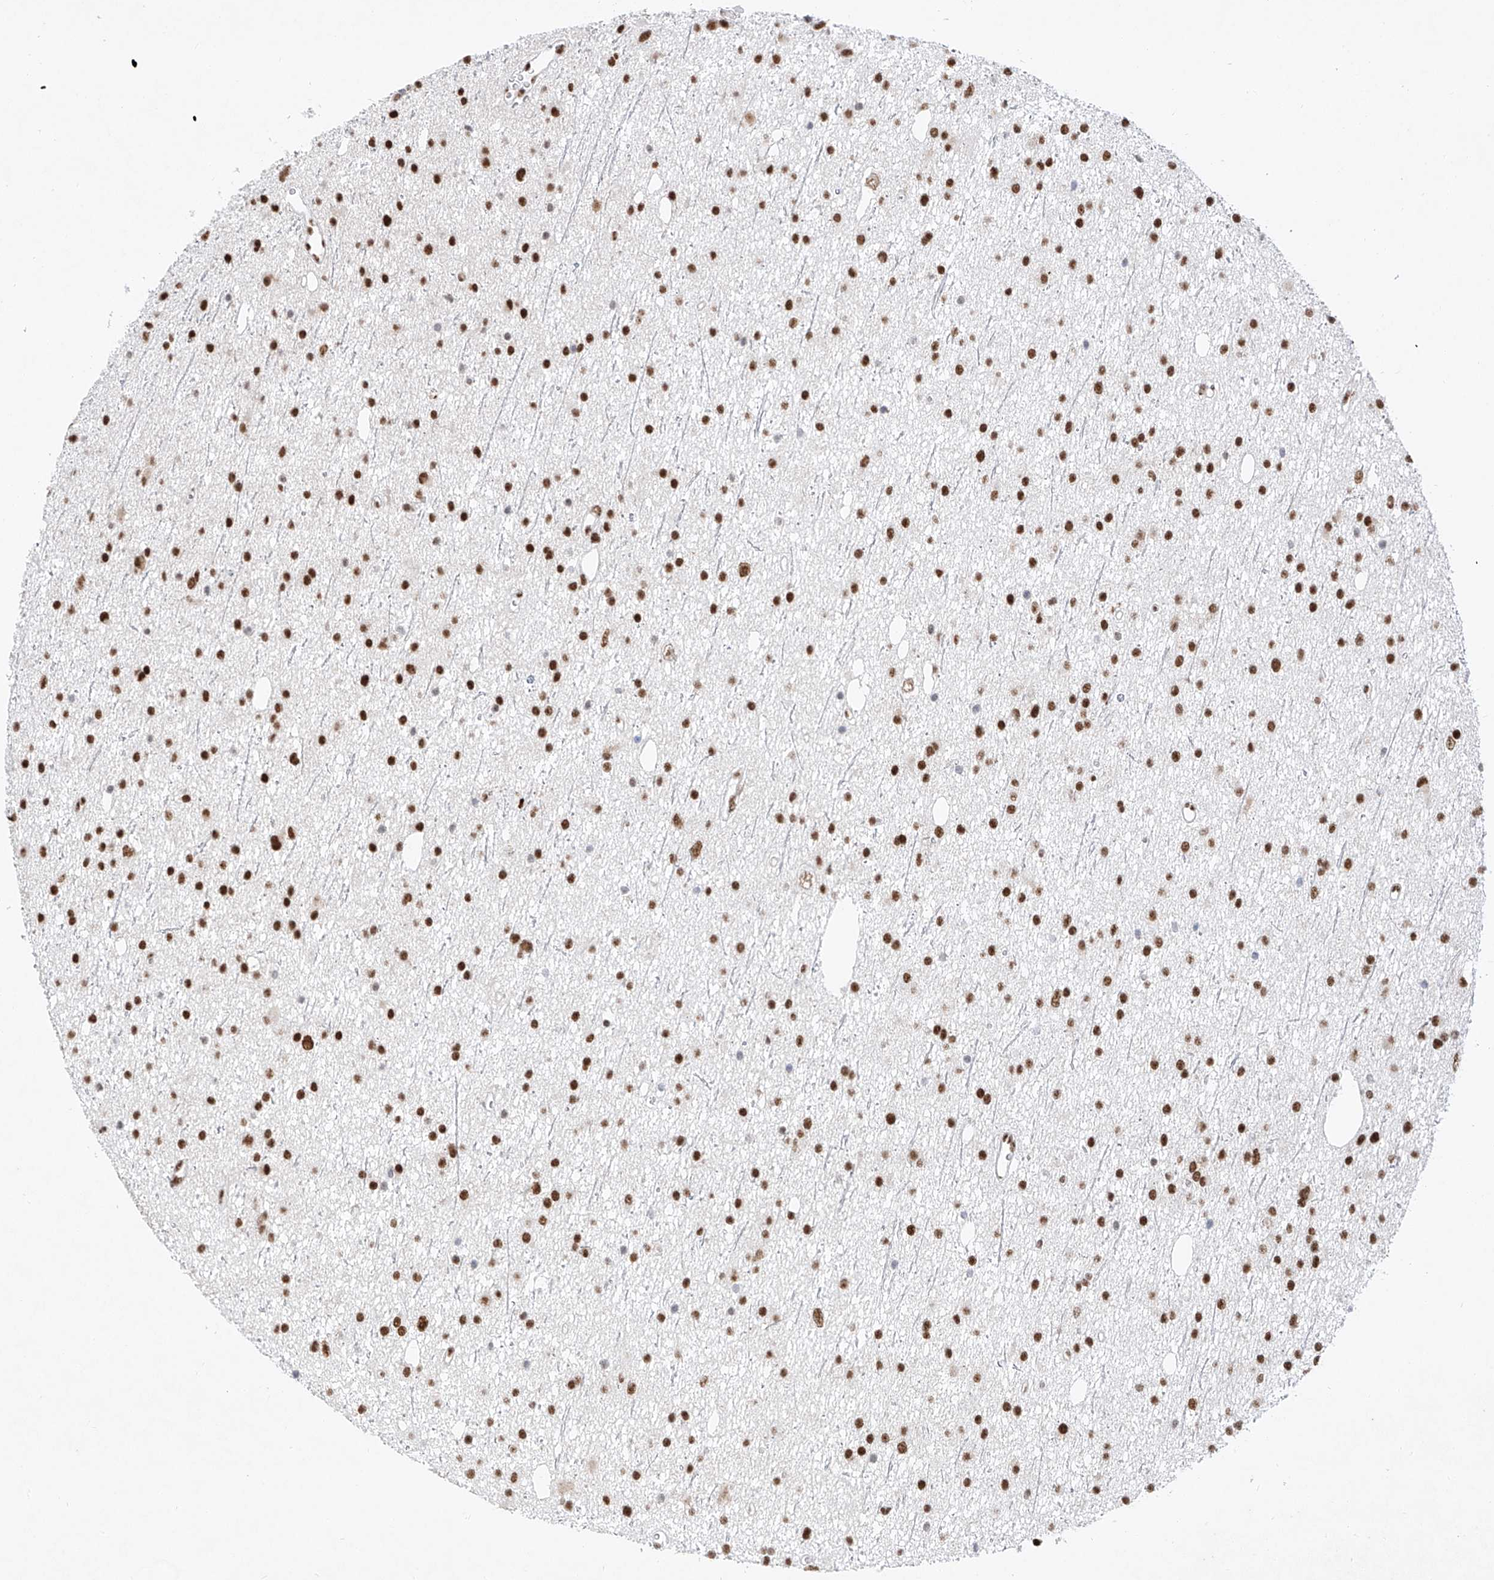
{"staining": {"intensity": "moderate", "quantity": ">75%", "location": "nuclear"}, "tissue": "glioma", "cell_type": "Tumor cells", "image_type": "cancer", "snomed": [{"axis": "morphology", "description": "Glioma, malignant, Low grade"}, {"axis": "topography", "description": "Cerebral cortex"}], "caption": "Human glioma stained with a protein marker reveals moderate staining in tumor cells.", "gene": "TAF4", "patient": {"sex": "female", "age": 39}}